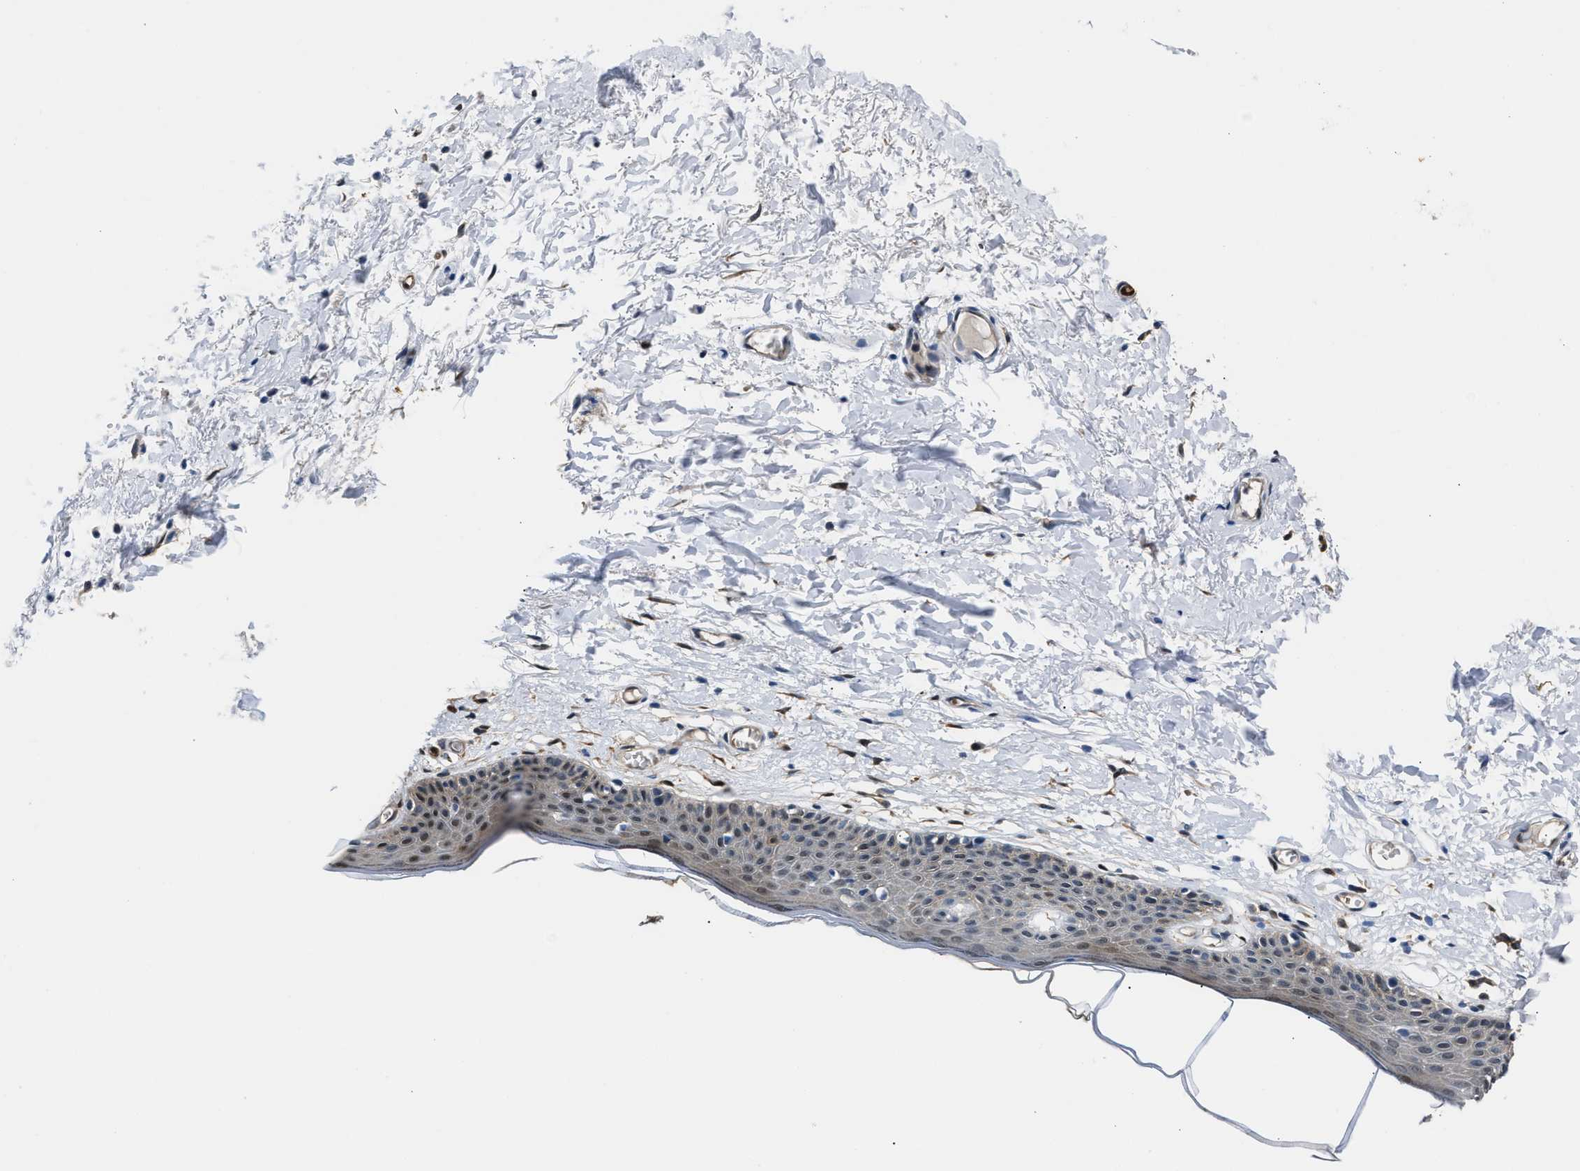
{"staining": {"intensity": "weak", "quantity": "25%-75%", "location": "cytoplasmic/membranous,nuclear"}, "tissue": "skin", "cell_type": "Epidermal cells", "image_type": "normal", "snomed": [{"axis": "morphology", "description": "Normal tissue, NOS"}, {"axis": "topography", "description": "Vulva"}], "caption": "Immunohistochemistry image of benign skin: human skin stained using IHC displays low levels of weak protein expression localized specifically in the cytoplasmic/membranous,nuclear of epidermal cells, appearing as a cytoplasmic/membranous,nuclear brown color.", "gene": "PPA1", "patient": {"sex": "female", "age": 54}}